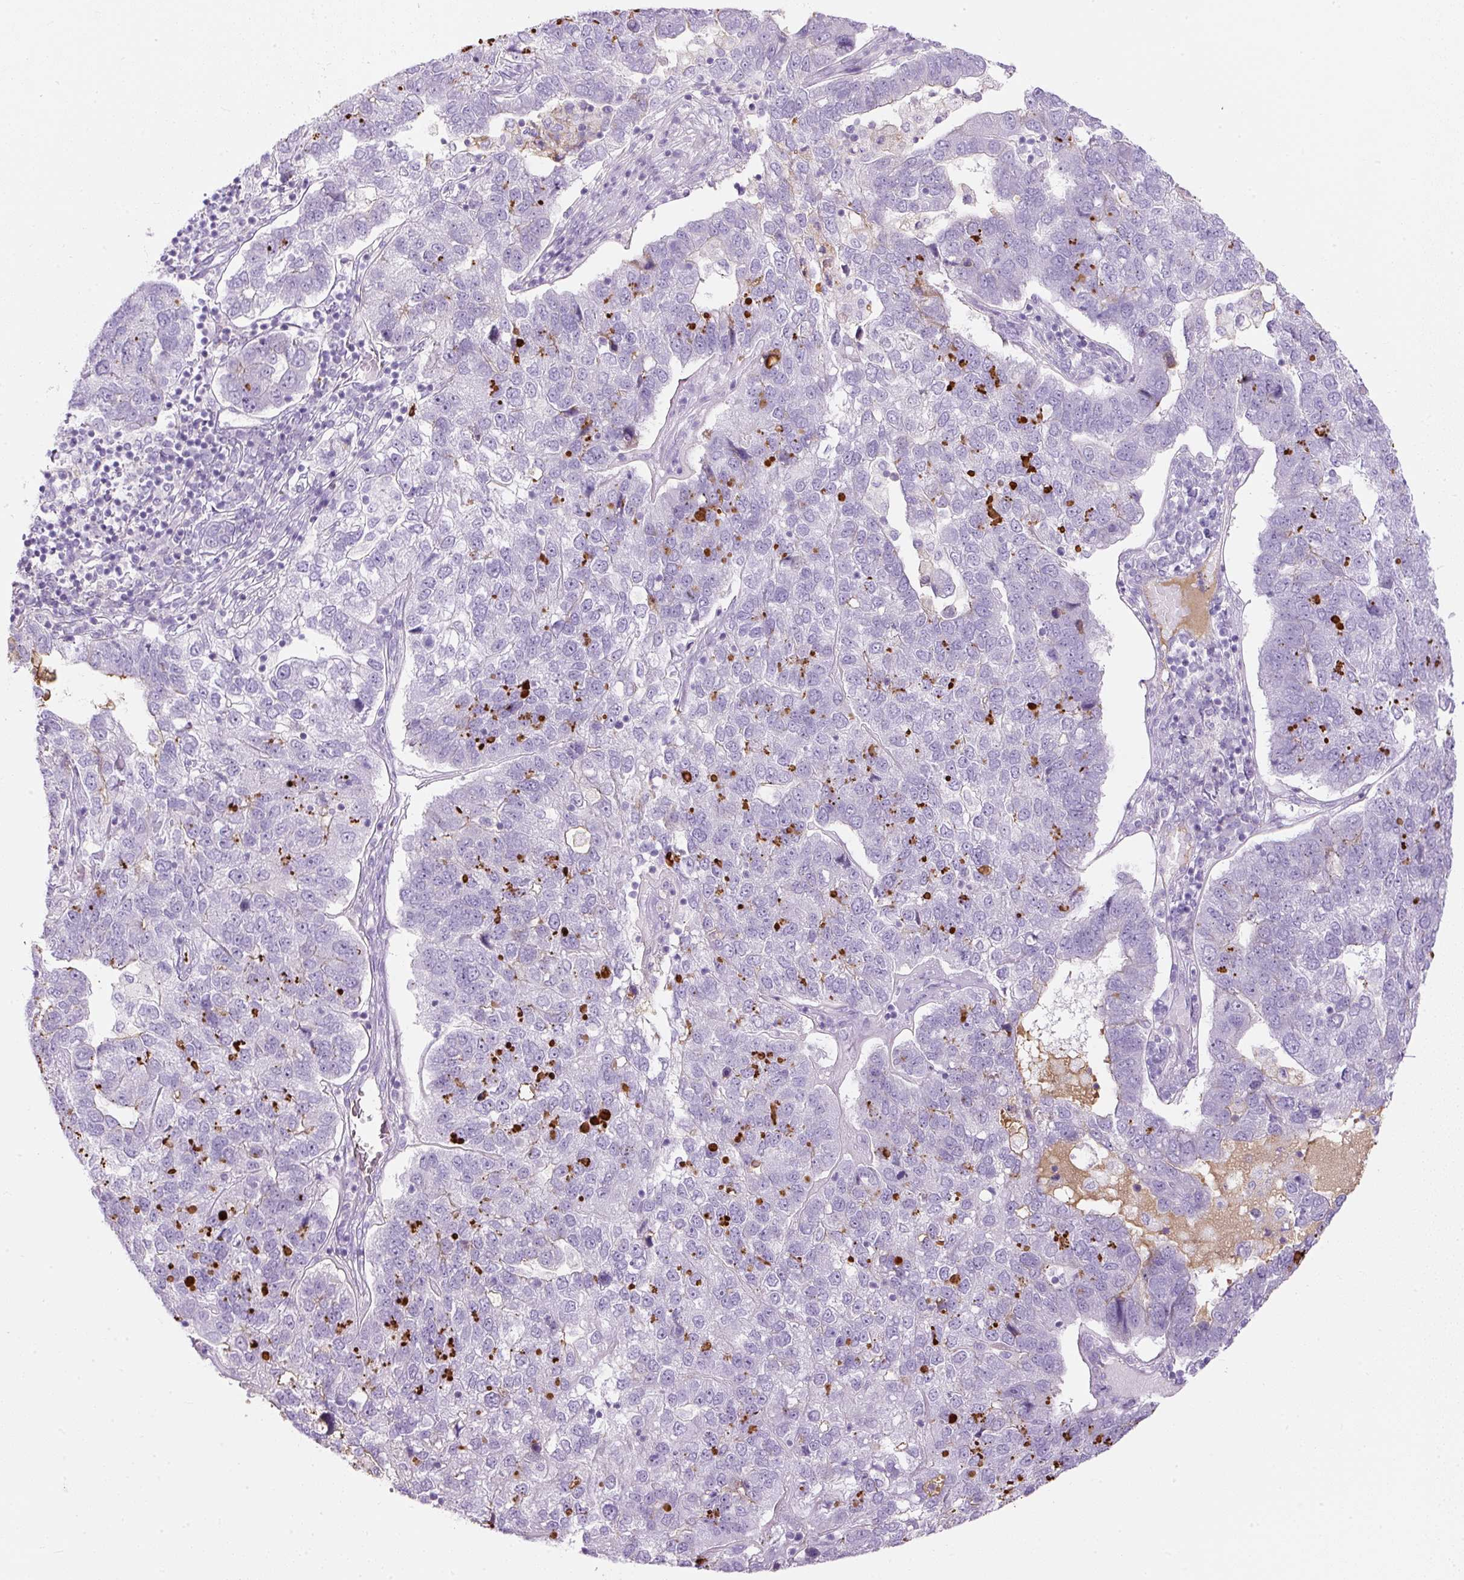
{"staining": {"intensity": "negative", "quantity": "none", "location": "none"}, "tissue": "pancreatic cancer", "cell_type": "Tumor cells", "image_type": "cancer", "snomed": [{"axis": "morphology", "description": "Adenocarcinoma, NOS"}, {"axis": "topography", "description": "Pancreas"}], "caption": "Histopathology image shows no significant protein positivity in tumor cells of pancreatic cancer (adenocarcinoma).", "gene": "APOA1", "patient": {"sex": "female", "age": 61}}